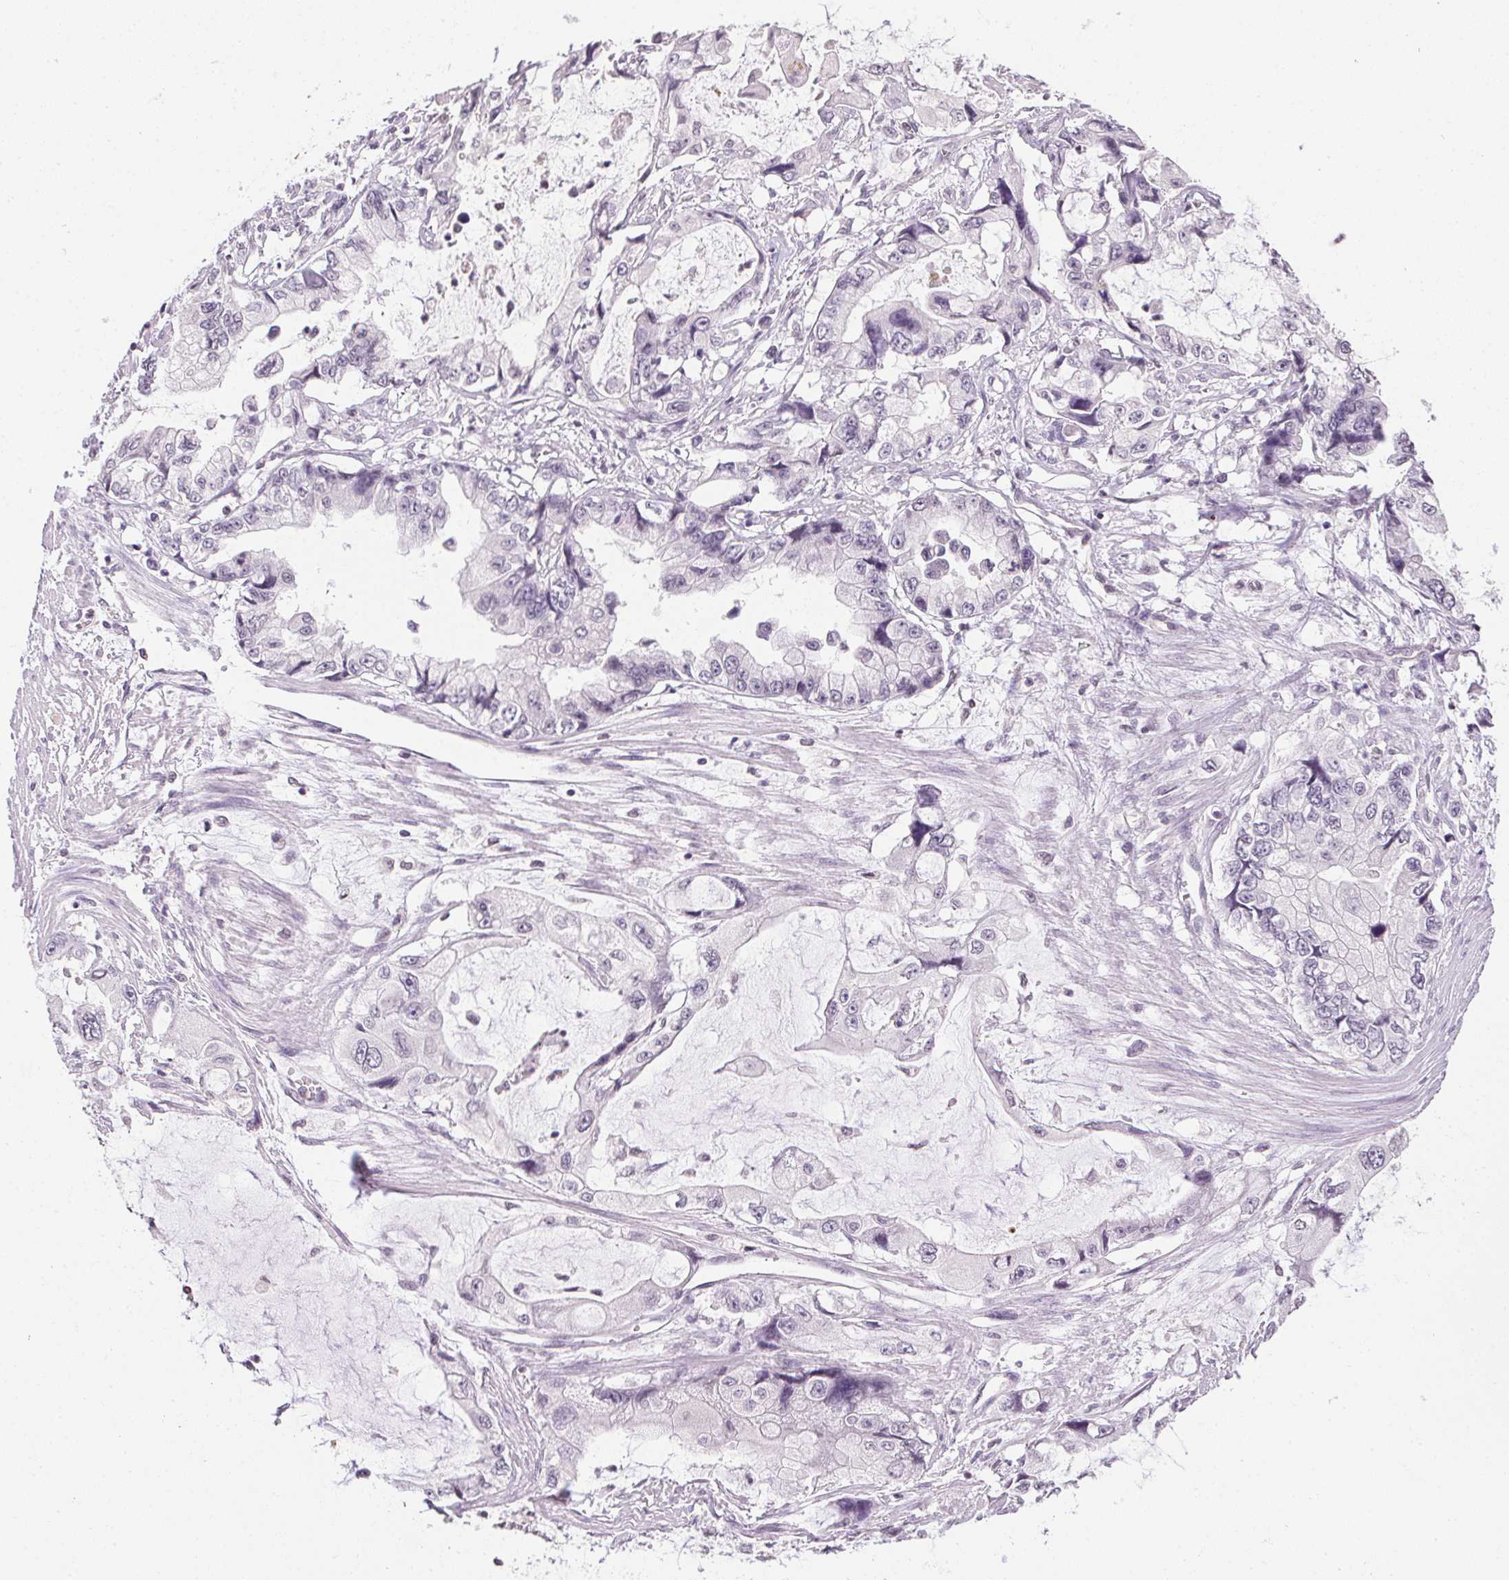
{"staining": {"intensity": "negative", "quantity": "none", "location": "none"}, "tissue": "stomach cancer", "cell_type": "Tumor cells", "image_type": "cancer", "snomed": [{"axis": "morphology", "description": "Adenocarcinoma, NOS"}, {"axis": "topography", "description": "Pancreas"}, {"axis": "topography", "description": "Stomach, upper"}, {"axis": "topography", "description": "Stomach"}], "caption": "This is an IHC photomicrograph of stomach adenocarcinoma. There is no staining in tumor cells.", "gene": "PRL", "patient": {"sex": "male", "age": 77}}